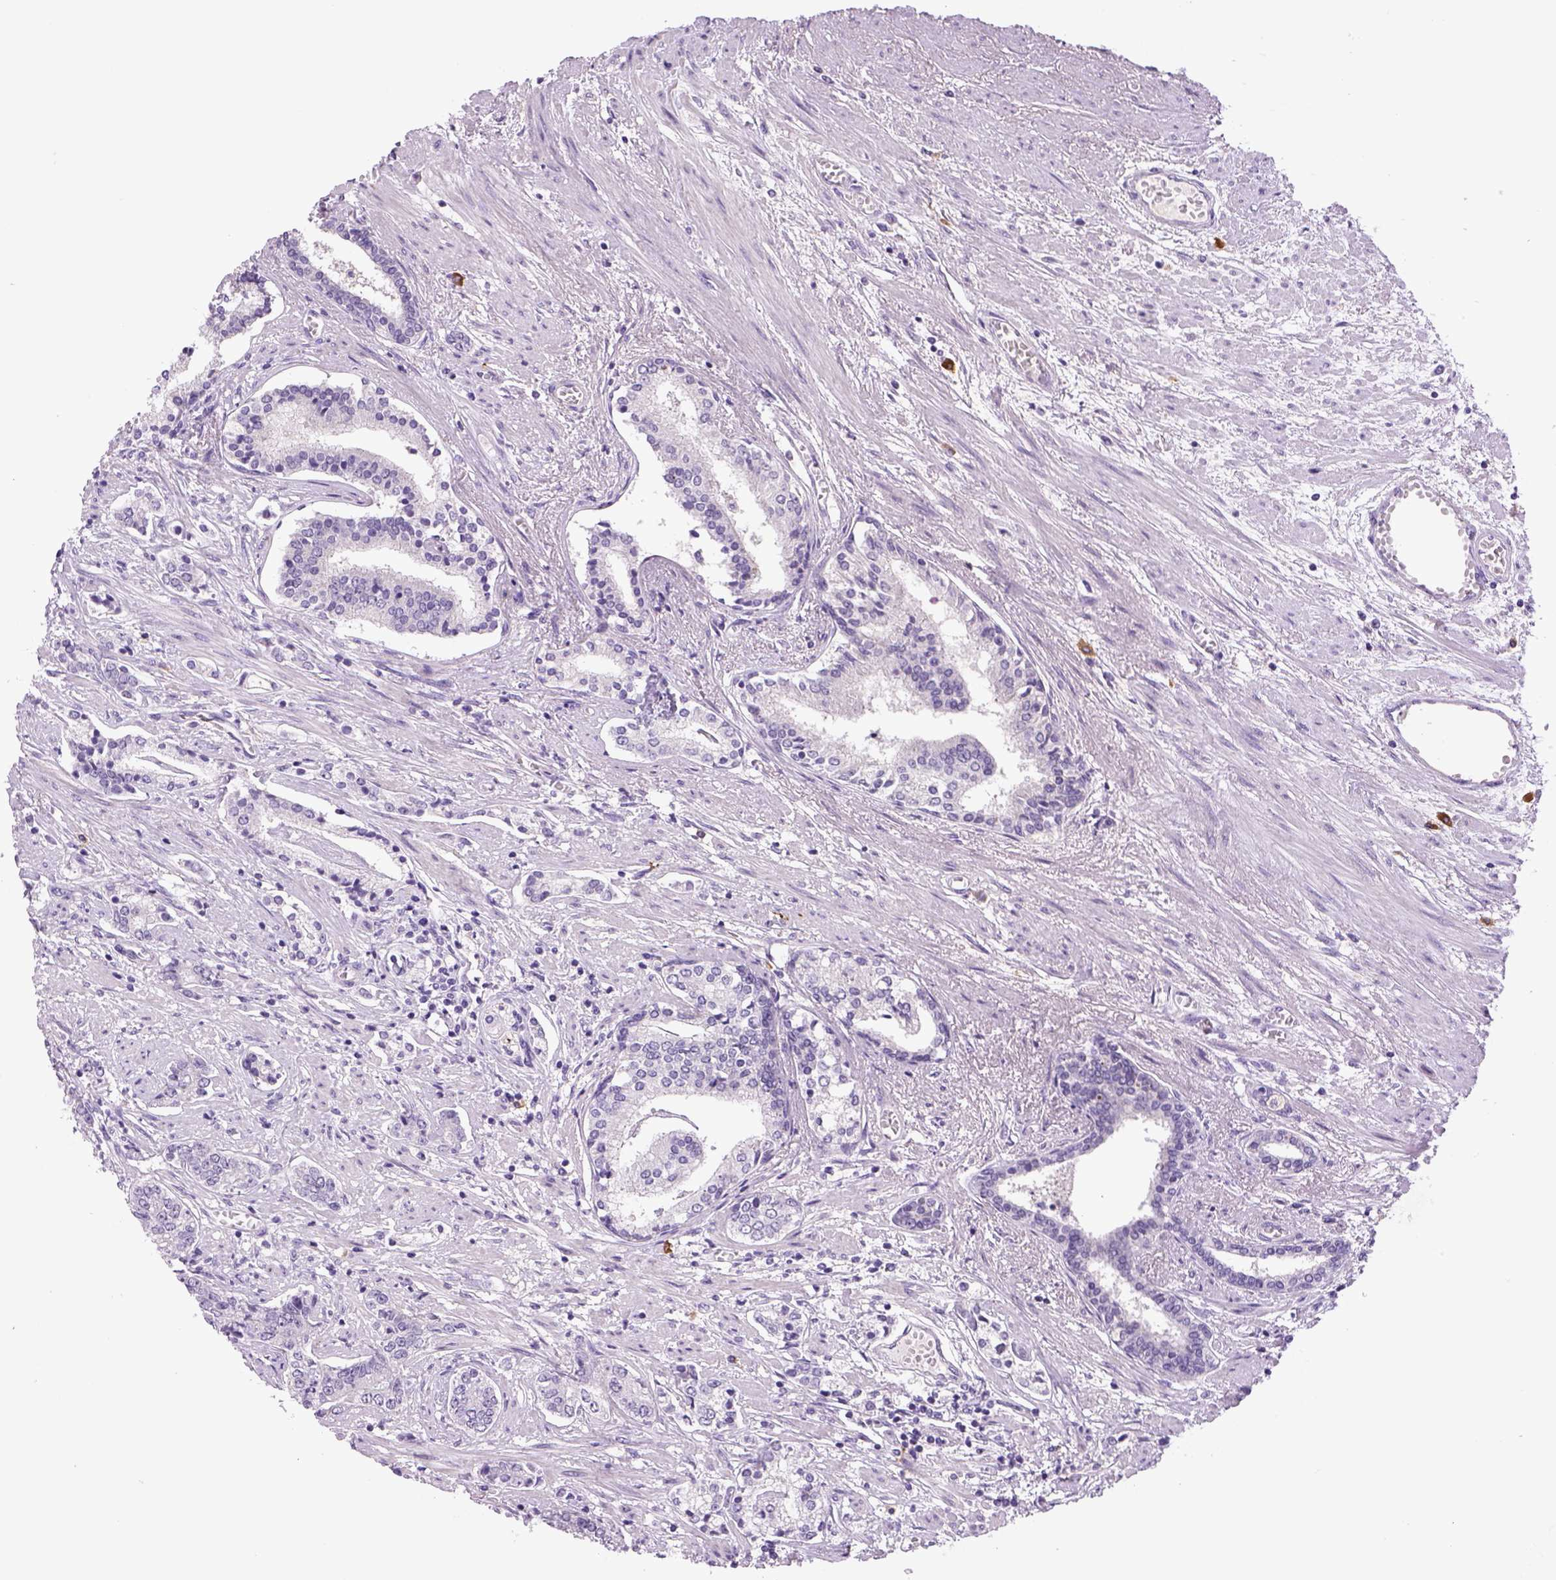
{"staining": {"intensity": "negative", "quantity": "none", "location": "none"}, "tissue": "prostate cancer", "cell_type": "Tumor cells", "image_type": "cancer", "snomed": [{"axis": "morphology", "description": "Adenocarcinoma, NOS"}, {"axis": "topography", "description": "Prostate"}], "caption": "Protein analysis of prostate cancer shows no significant expression in tumor cells.", "gene": "DBH", "patient": {"sex": "male", "age": 64}}